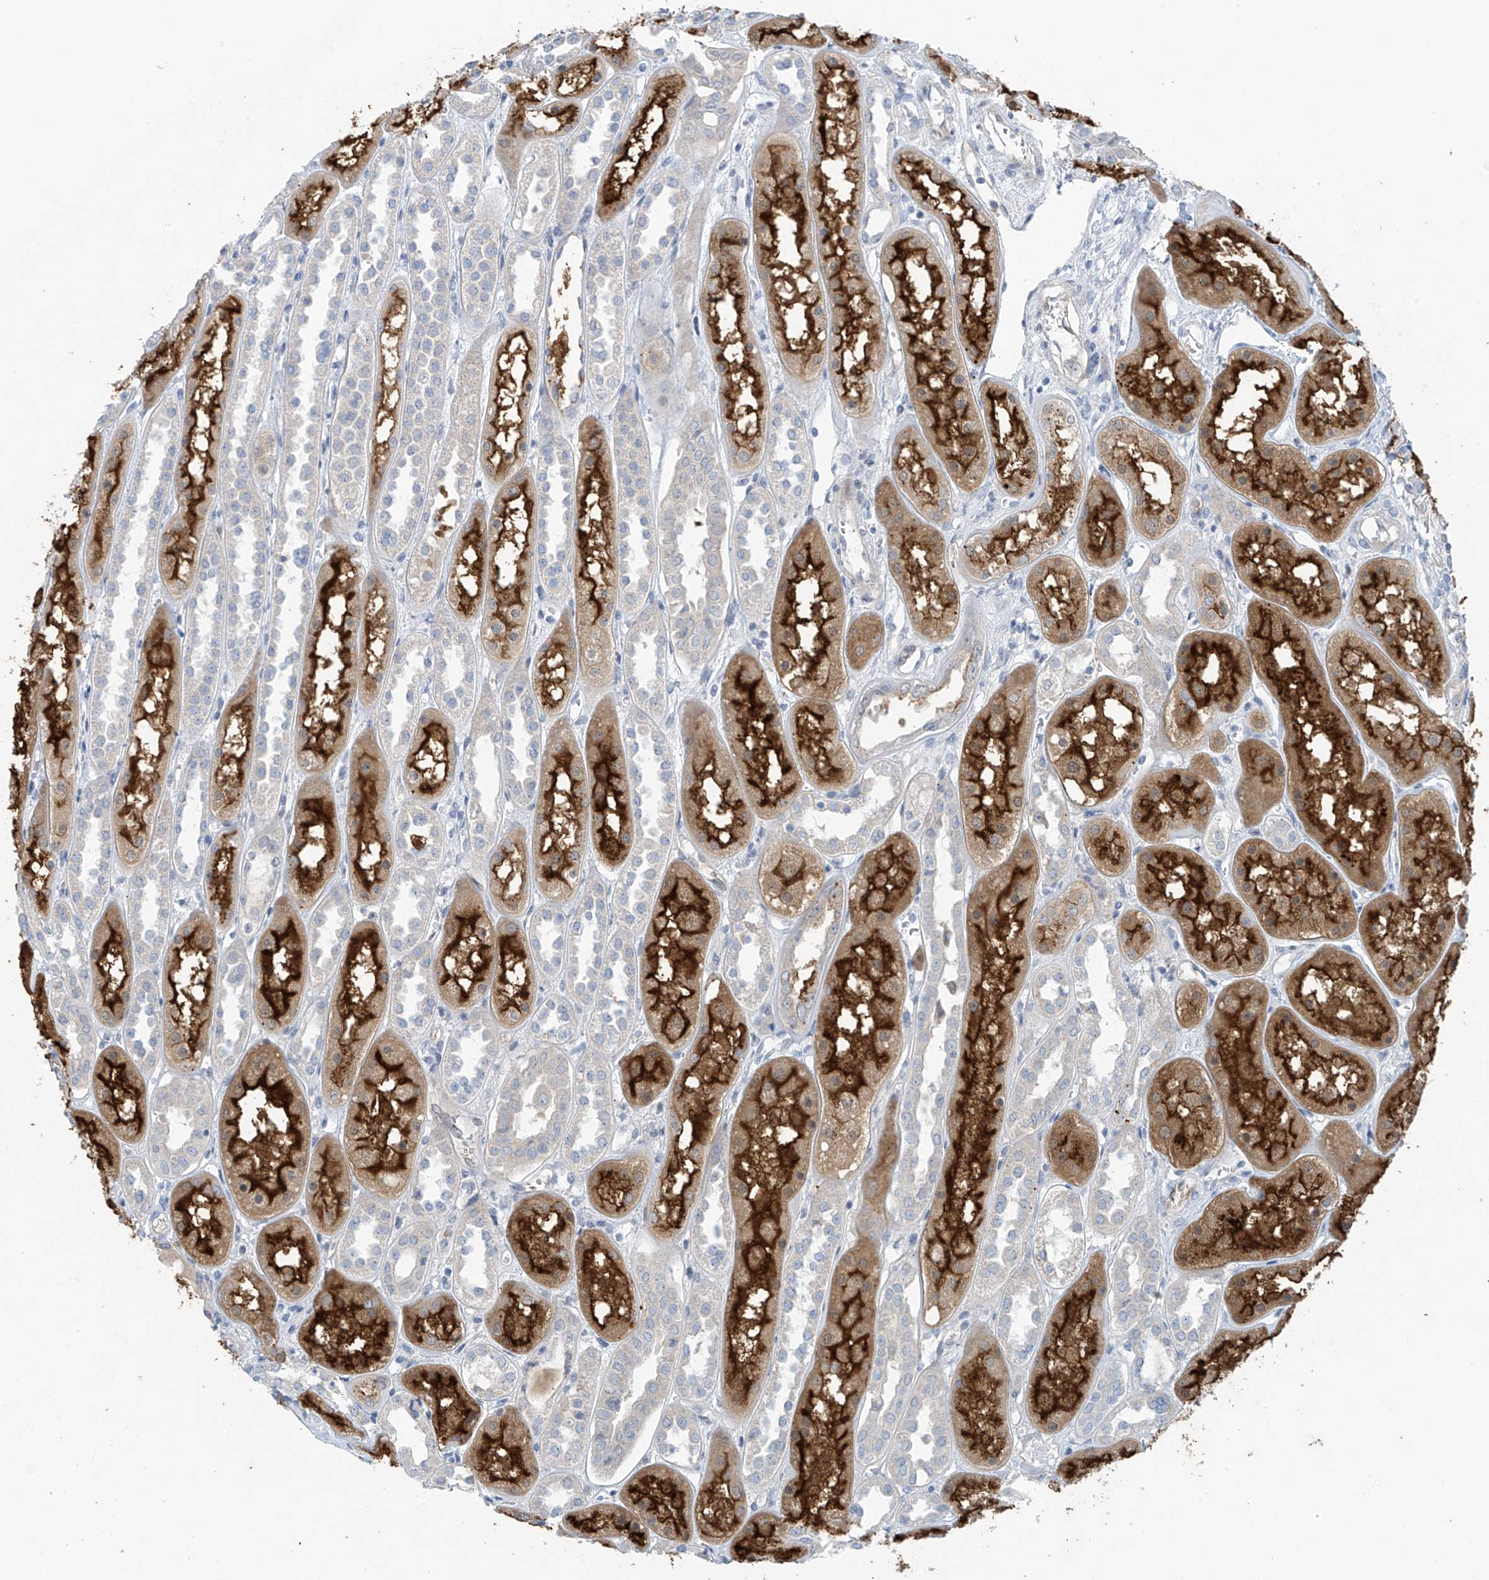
{"staining": {"intensity": "negative", "quantity": "none", "location": "none"}, "tissue": "kidney", "cell_type": "Cells in glomeruli", "image_type": "normal", "snomed": [{"axis": "morphology", "description": "Normal tissue, NOS"}, {"axis": "topography", "description": "Kidney"}], "caption": "An image of kidney stained for a protein reveals no brown staining in cells in glomeruli. The staining is performed using DAB (3,3'-diaminobenzidine) brown chromogen with nuclei counter-stained in using hematoxylin.", "gene": "ZNF793", "patient": {"sex": "male", "age": 70}}